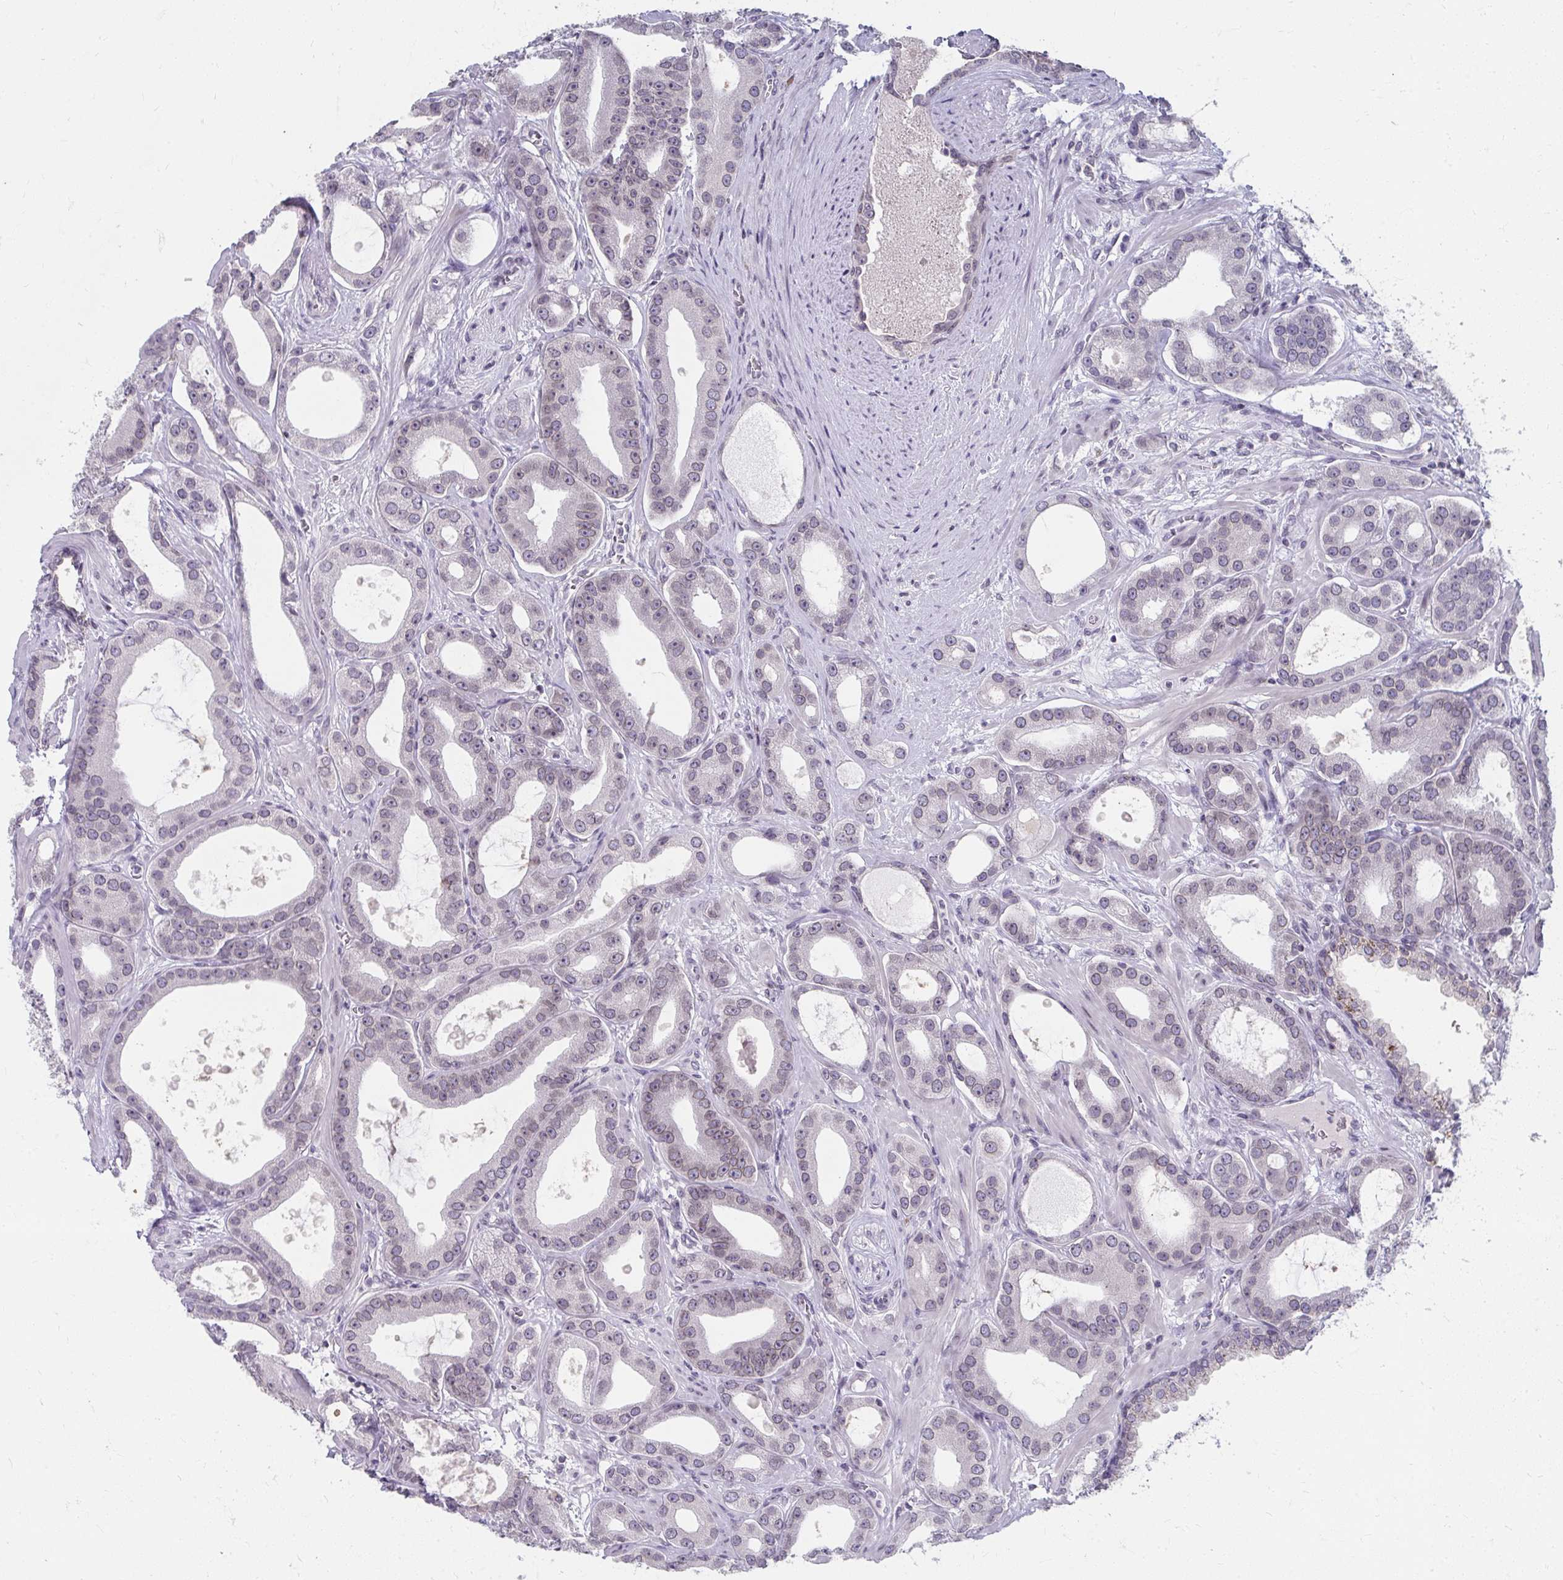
{"staining": {"intensity": "weak", "quantity": "<25%", "location": "cytoplasmic/membranous,nuclear"}, "tissue": "prostate cancer", "cell_type": "Tumor cells", "image_type": "cancer", "snomed": [{"axis": "morphology", "description": "Adenocarcinoma, High grade"}, {"axis": "topography", "description": "Prostate"}], "caption": "Micrograph shows no significant protein staining in tumor cells of prostate adenocarcinoma (high-grade).", "gene": "NUP133", "patient": {"sex": "male", "age": 65}}